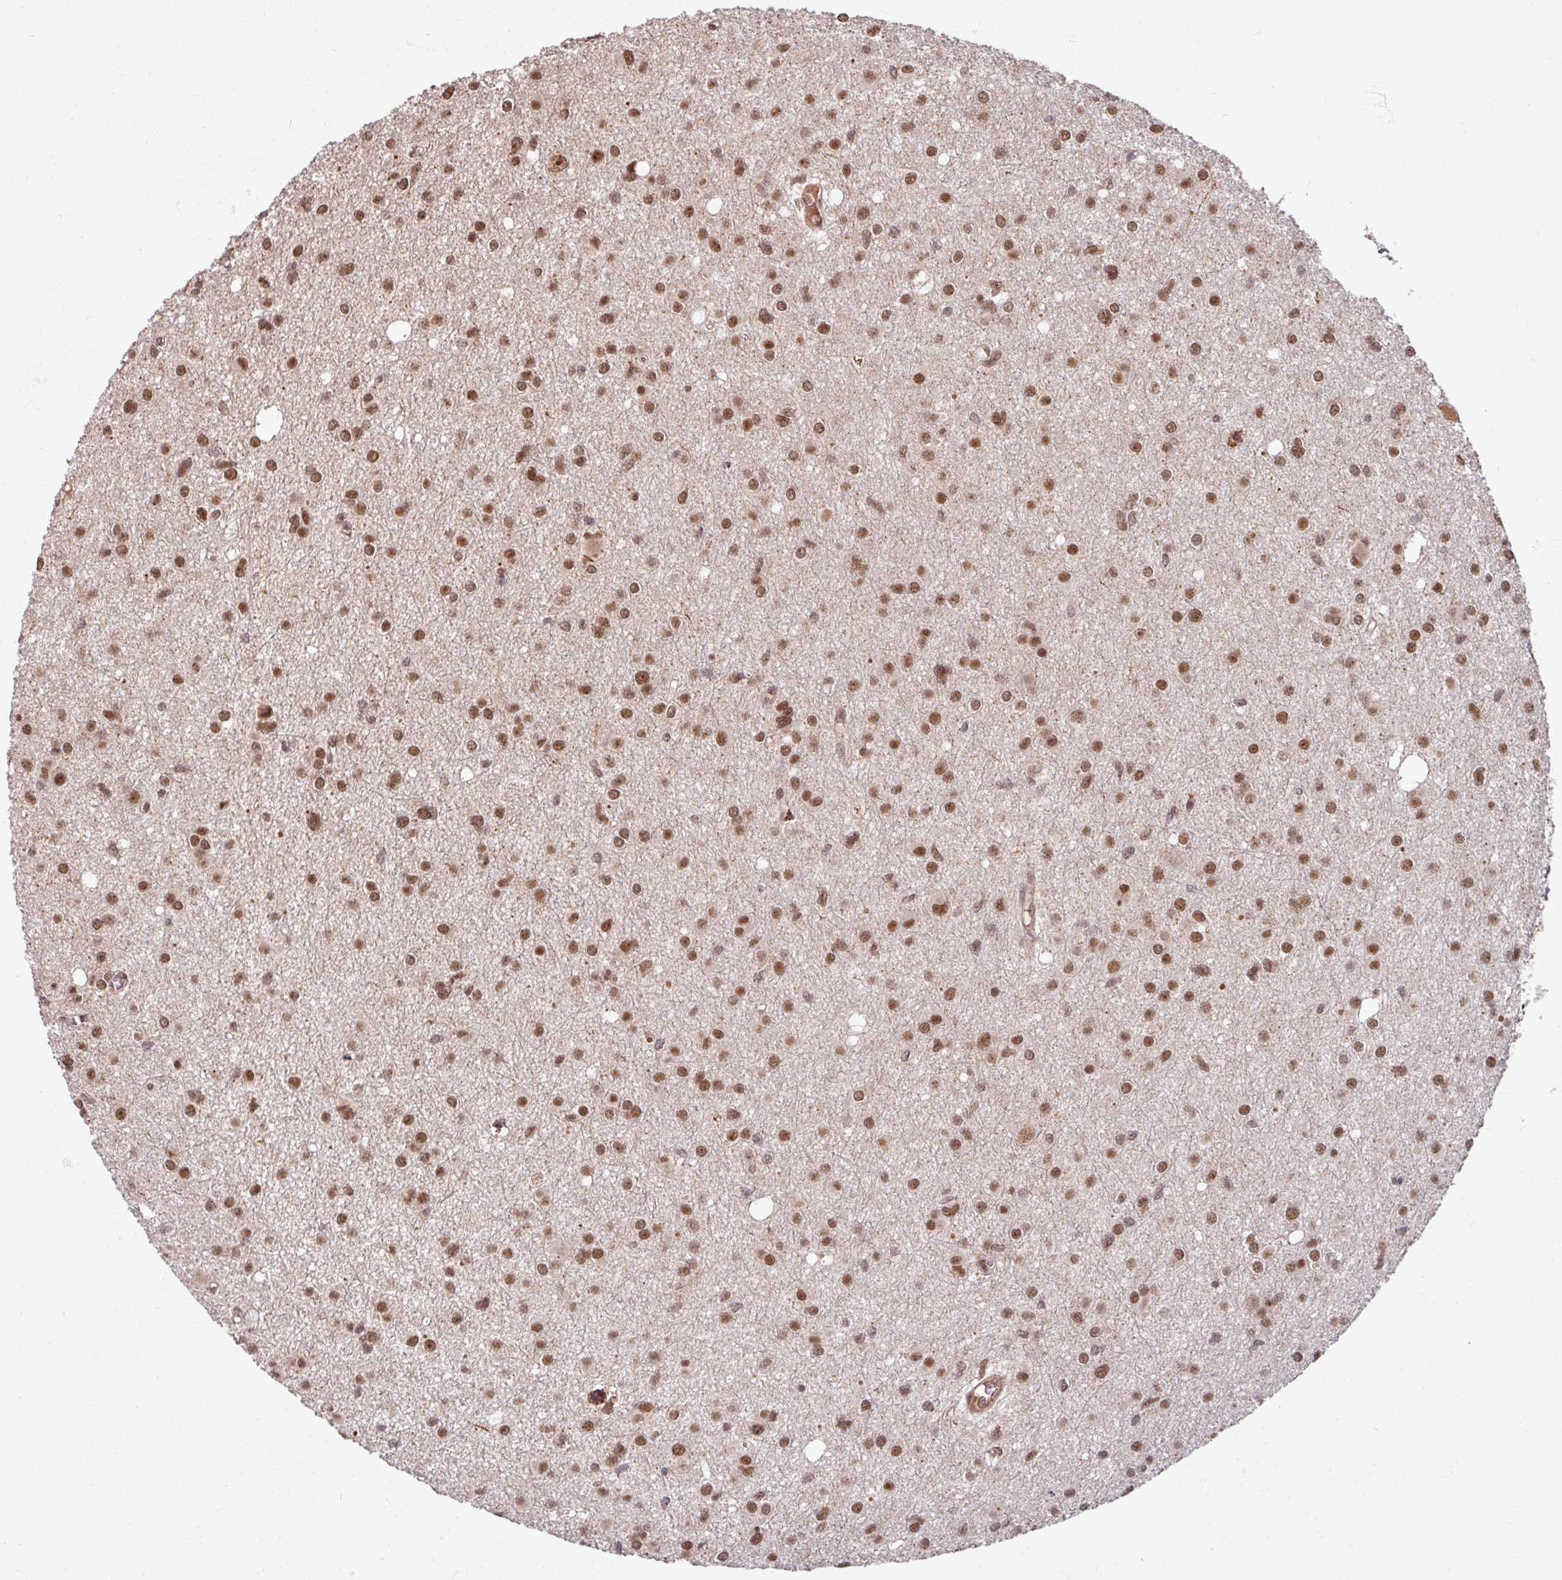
{"staining": {"intensity": "moderate", "quantity": ">75%", "location": "nuclear"}, "tissue": "glioma", "cell_type": "Tumor cells", "image_type": "cancer", "snomed": [{"axis": "morphology", "description": "Glioma, malignant, High grade"}, {"axis": "topography", "description": "Brain"}], "caption": "Immunohistochemical staining of human glioma displays medium levels of moderate nuclear protein positivity in approximately >75% of tumor cells.", "gene": "SWI5", "patient": {"sex": "male", "age": 23}}